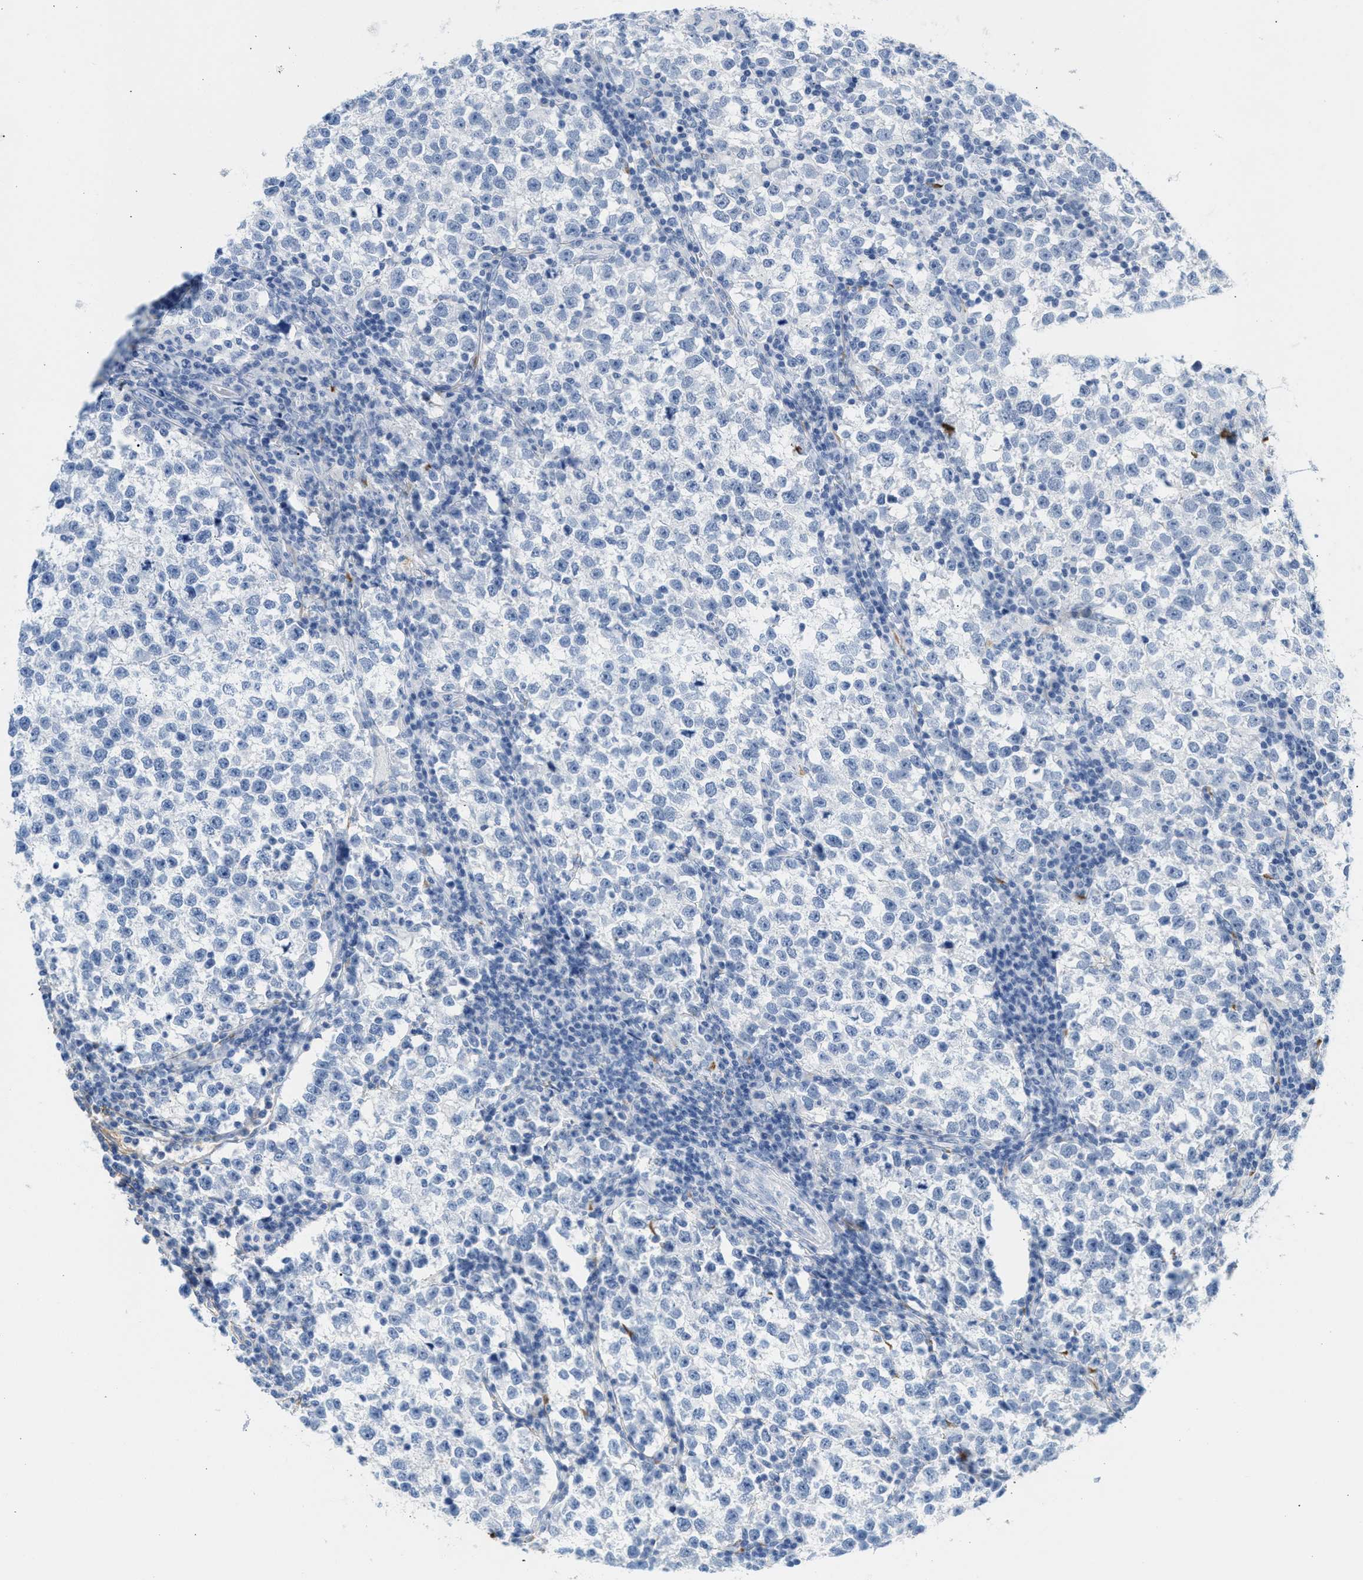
{"staining": {"intensity": "negative", "quantity": "none", "location": "none"}, "tissue": "testis cancer", "cell_type": "Tumor cells", "image_type": "cancer", "snomed": [{"axis": "morphology", "description": "Normal tissue, NOS"}, {"axis": "morphology", "description": "Seminoma, NOS"}, {"axis": "topography", "description": "Testis"}], "caption": "An immunohistochemistry photomicrograph of testis cancer is shown. There is no staining in tumor cells of testis cancer. (Stains: DAB immunohistochemistry (IHC) with hematoxylin counter stain, Microscopy: brightfield microscopy at high magnification).", "gene": "TNR", "patient": {"sex": "male", "age": 43}}